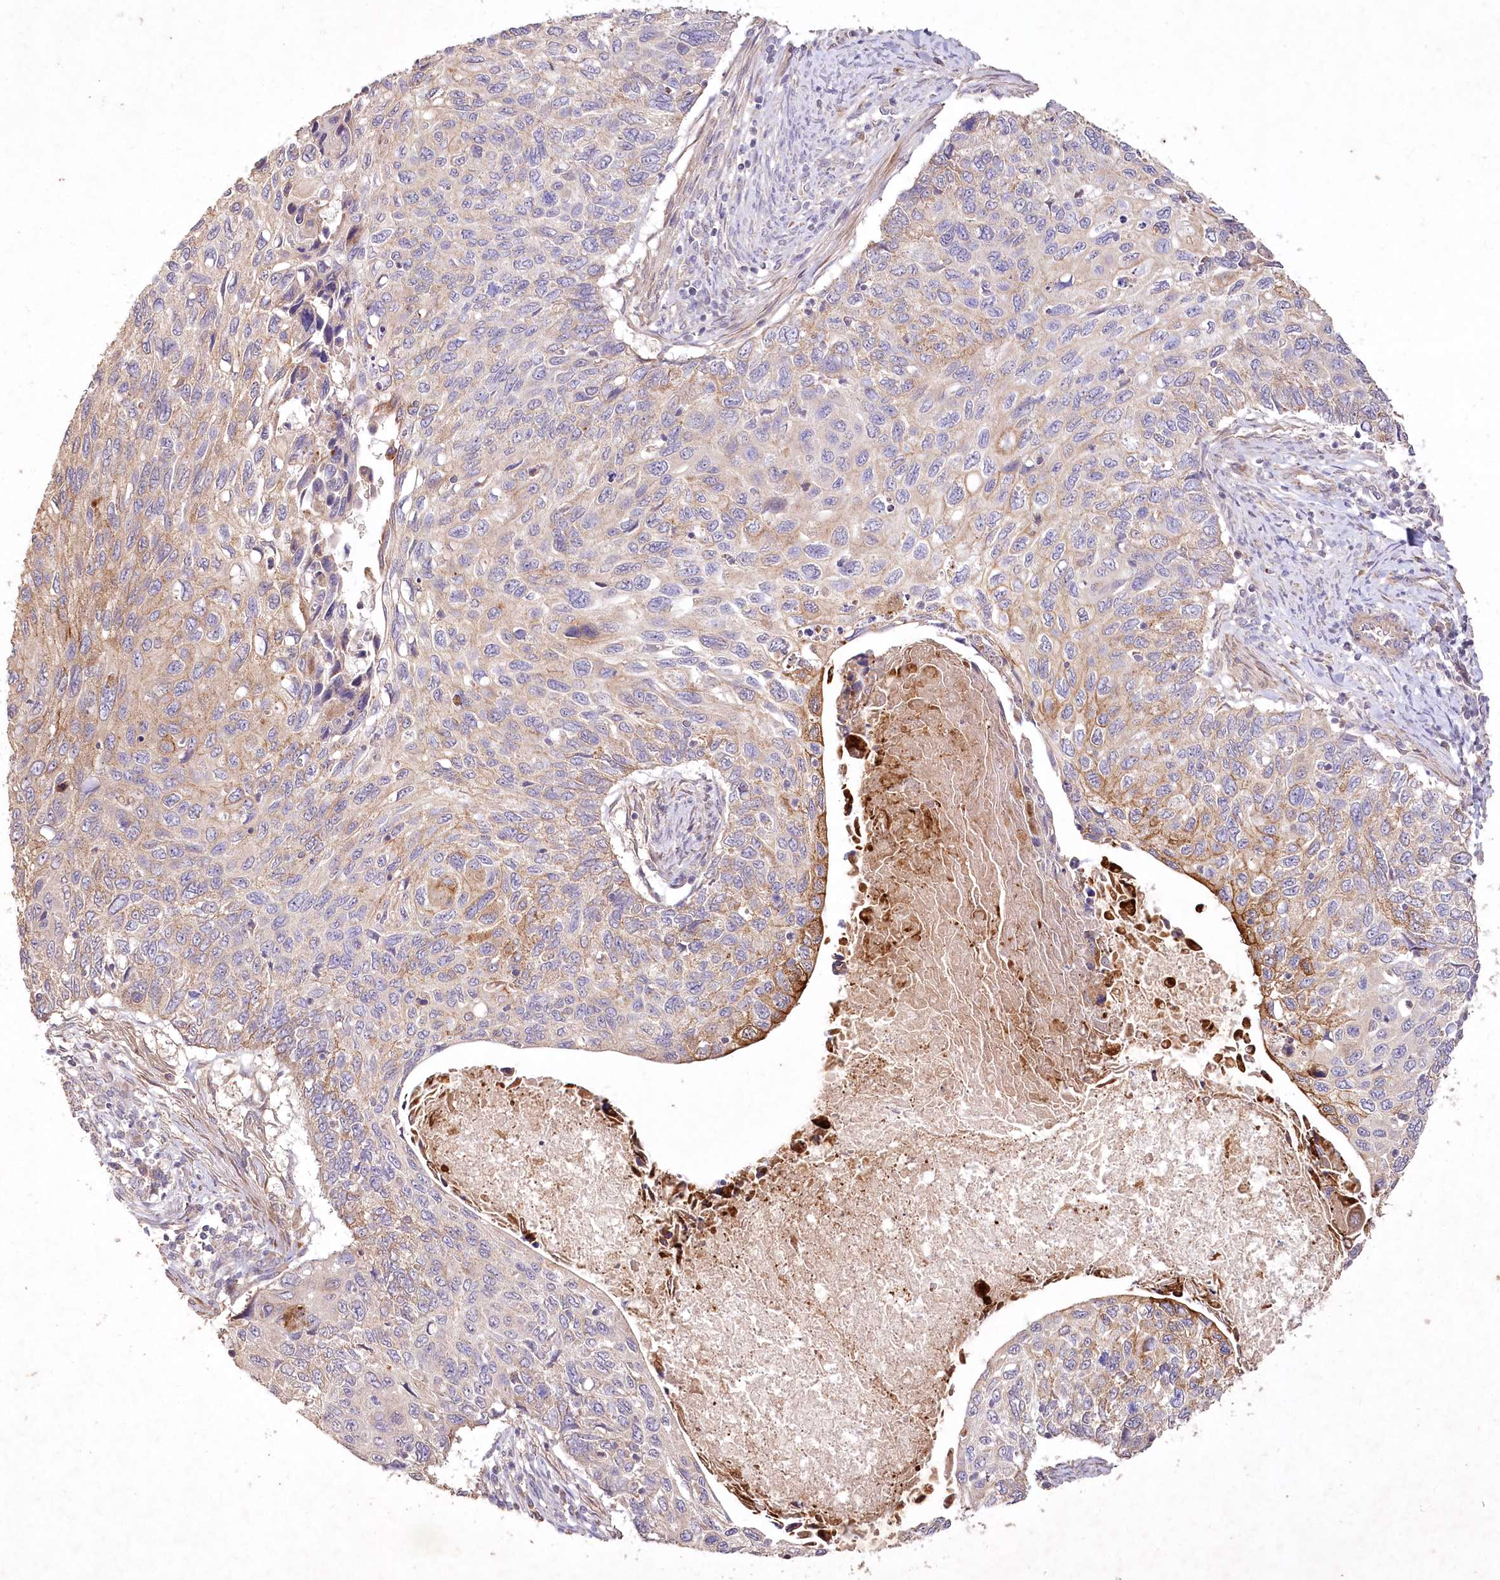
{"staining": {"intensity": "moderate", "quantity": "<25%", "location": "cytoplasmic/membranous"}, "tissue": "cervical cancer", "cell_type": "Tumor cells", "image_type": "cancer", "snomed": [{"axis": "morphology", "description": "Squamous cell carcinoma, NOS"}, {"axis": "topography", "description": "Cervix"}], "caption": "Tumor cells demonstrate moderate cytoplasmic/membranous positivity in approximately <25% of cells in cervical cancer.", "gene": "IRAK1BP1", "patient": {"sex": "female", "age": 70}}